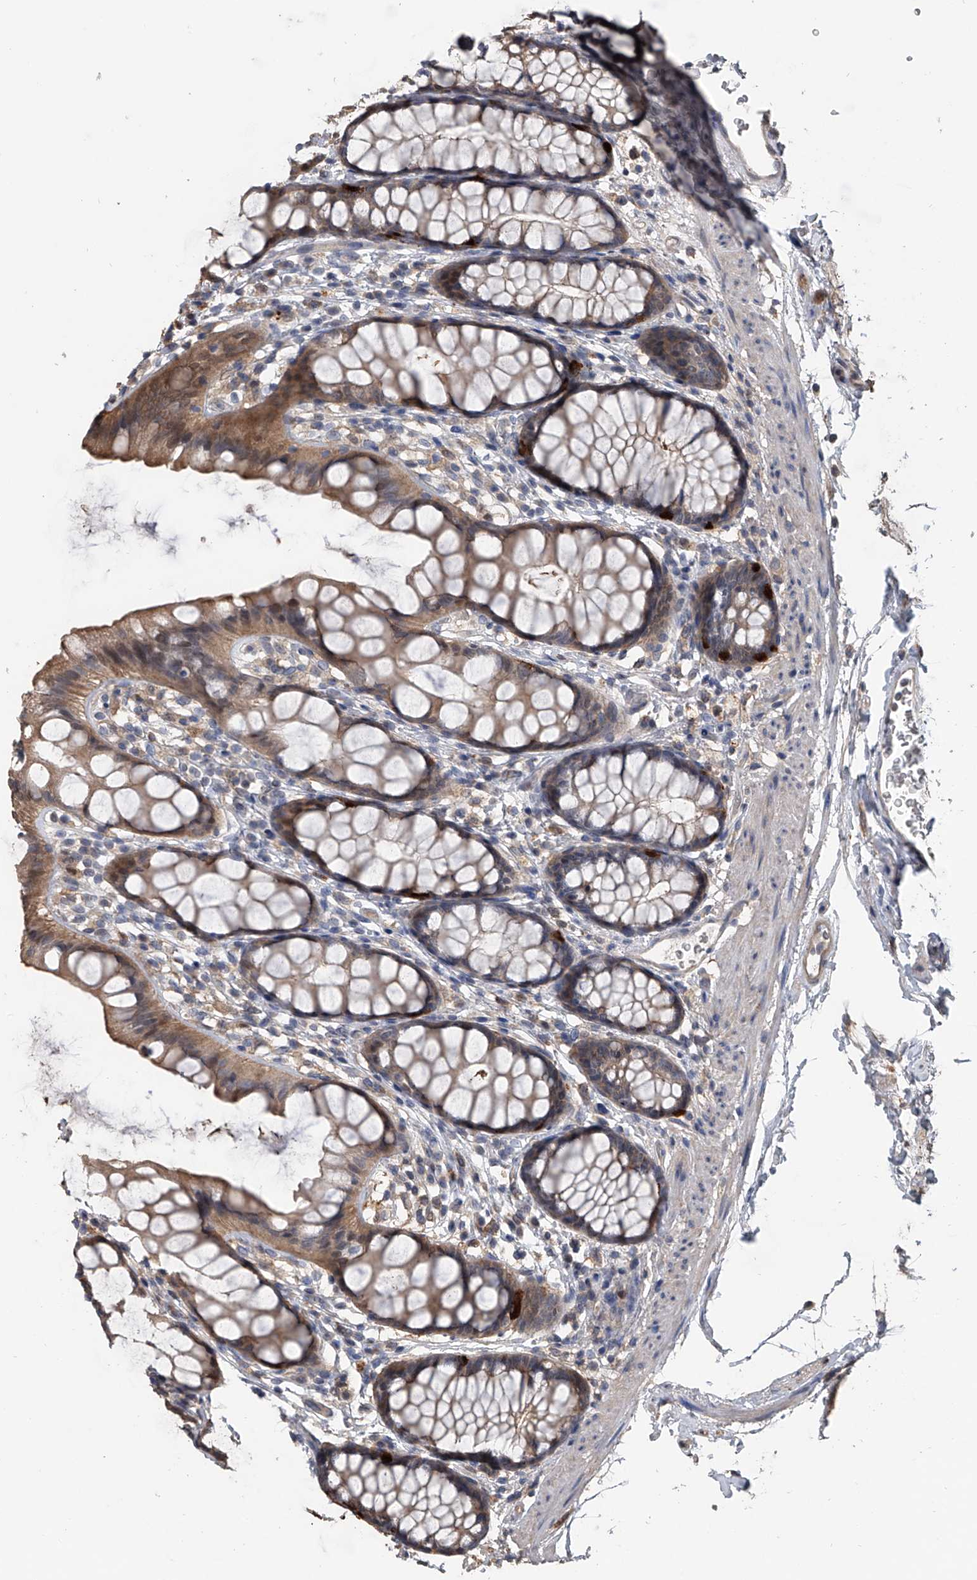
{"staining": {"intensity": "moderate", "quantity": ">75%", "location": "cytoplasmic/membranous"}, "tissue": "rectum", "cell_type": "Glandular cells", "image_type": "normal", "snomed": [{"axis": "morphology", "description": "Normal tissue, NOS"}, {"axis": "topography", "description": "Rectum"}], "caption": "Immunohistochemistry (IHC) (DAB (3,3'-diaminobenzidine)) staining of benign rectum demonstrates moderate cytoplasmic/membranous protein expression in about >75% of glandular cells.", "gene": "DOCK9", "patient": {"sex": "female", "age": 65}}